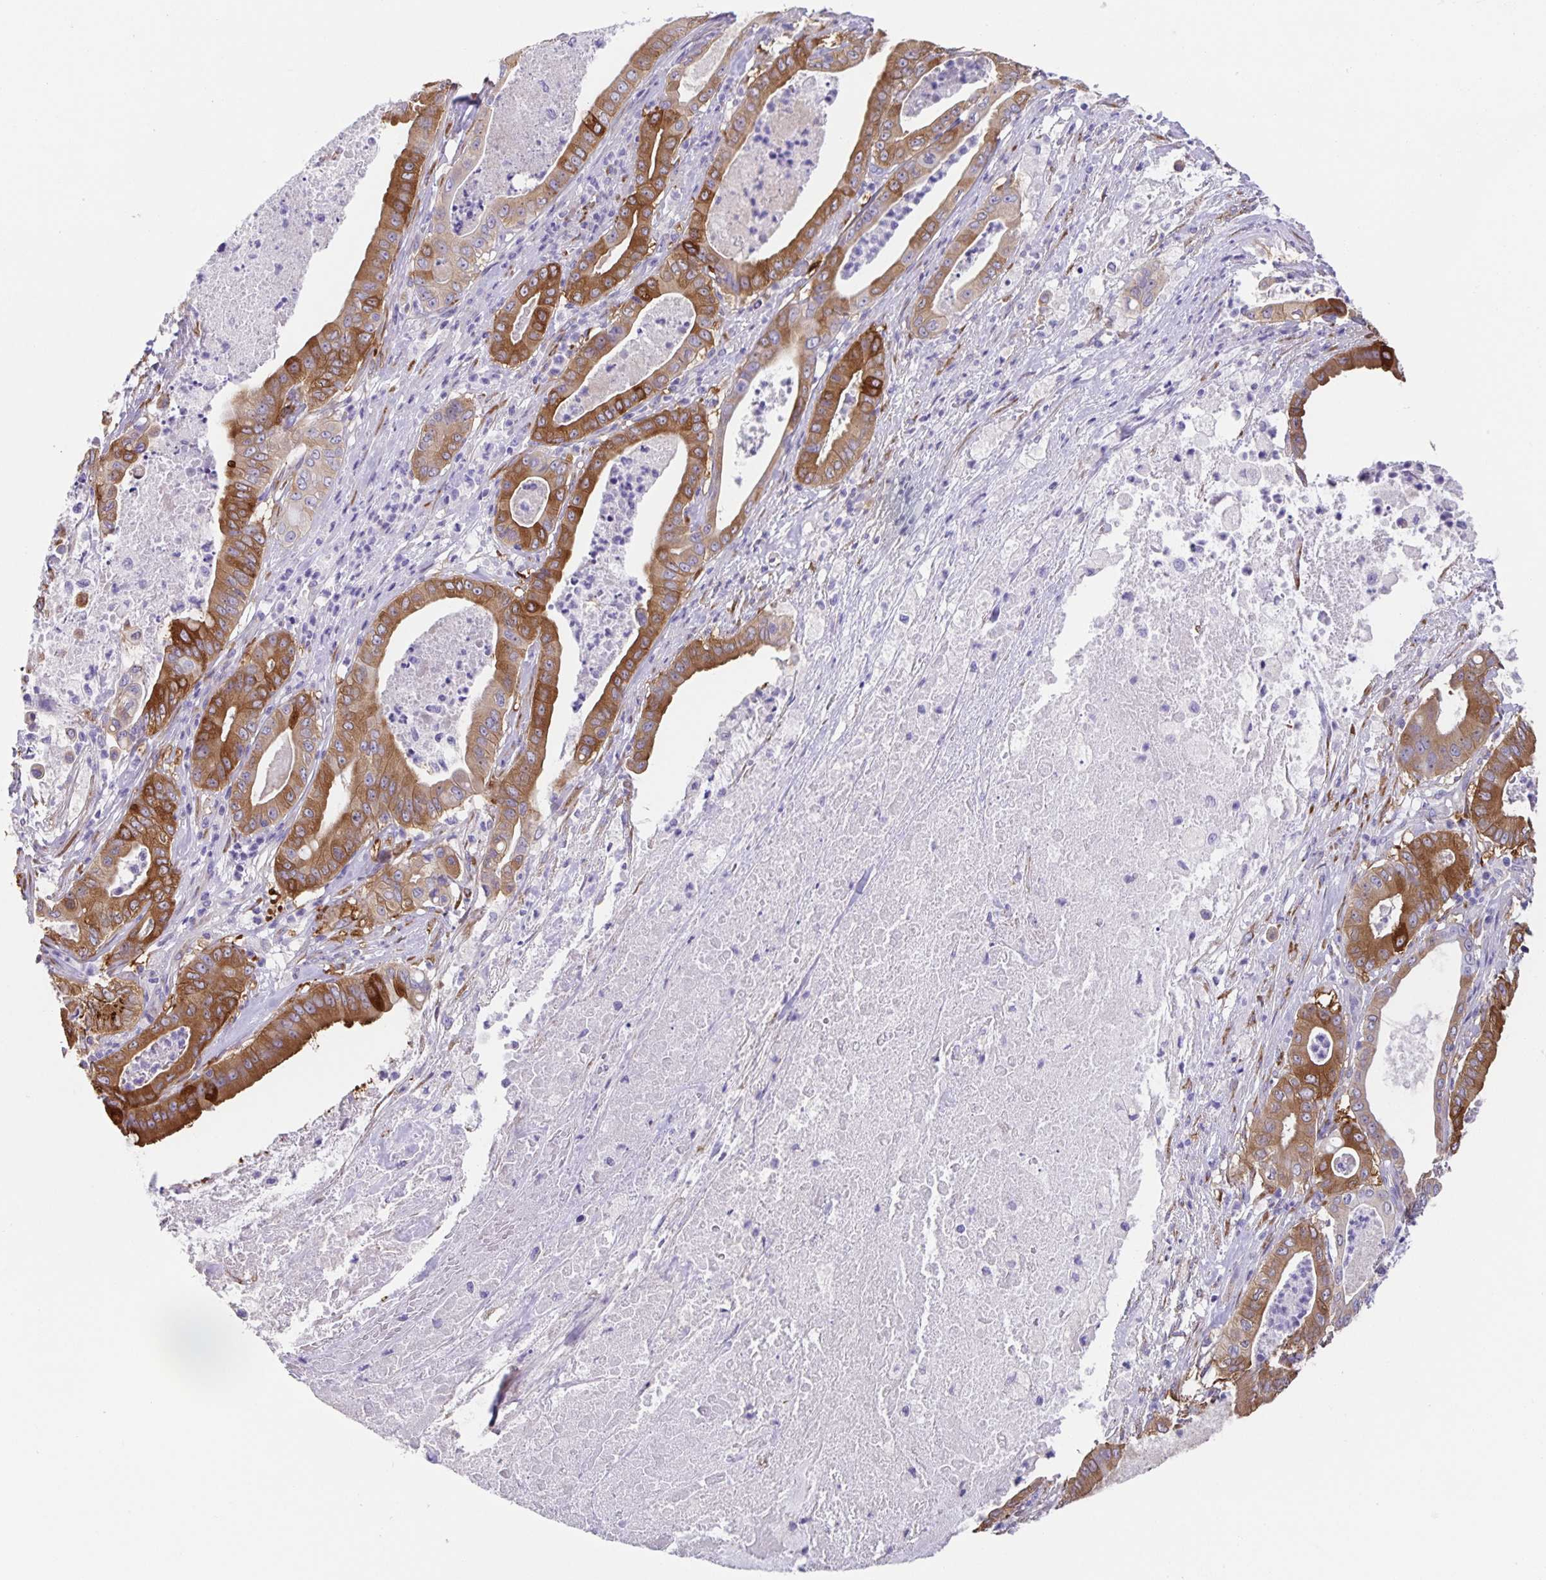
{"staining": {"intensity": "moderate", "quantity": ">75%", "location": "cytoplasmic/membranous"}, "tissue": "pancreatic cancer", "cell_type": "Tumor cells", "image_type": "cancer", "snomed": [{"axis": "morphology", "description": "Adenocarcinoma, NOS"}, {"axis": "topography", "description": "Pancreas"}], "caption": "Immunohistochemical staining of pancreatic cancer (adenocarcinoma) displays moderate cytoplasmic/membranous protein expression in approximately >75% of tumor cells.", "gene": "PRR36", "patient": {"sex": "male", "age": 71}}